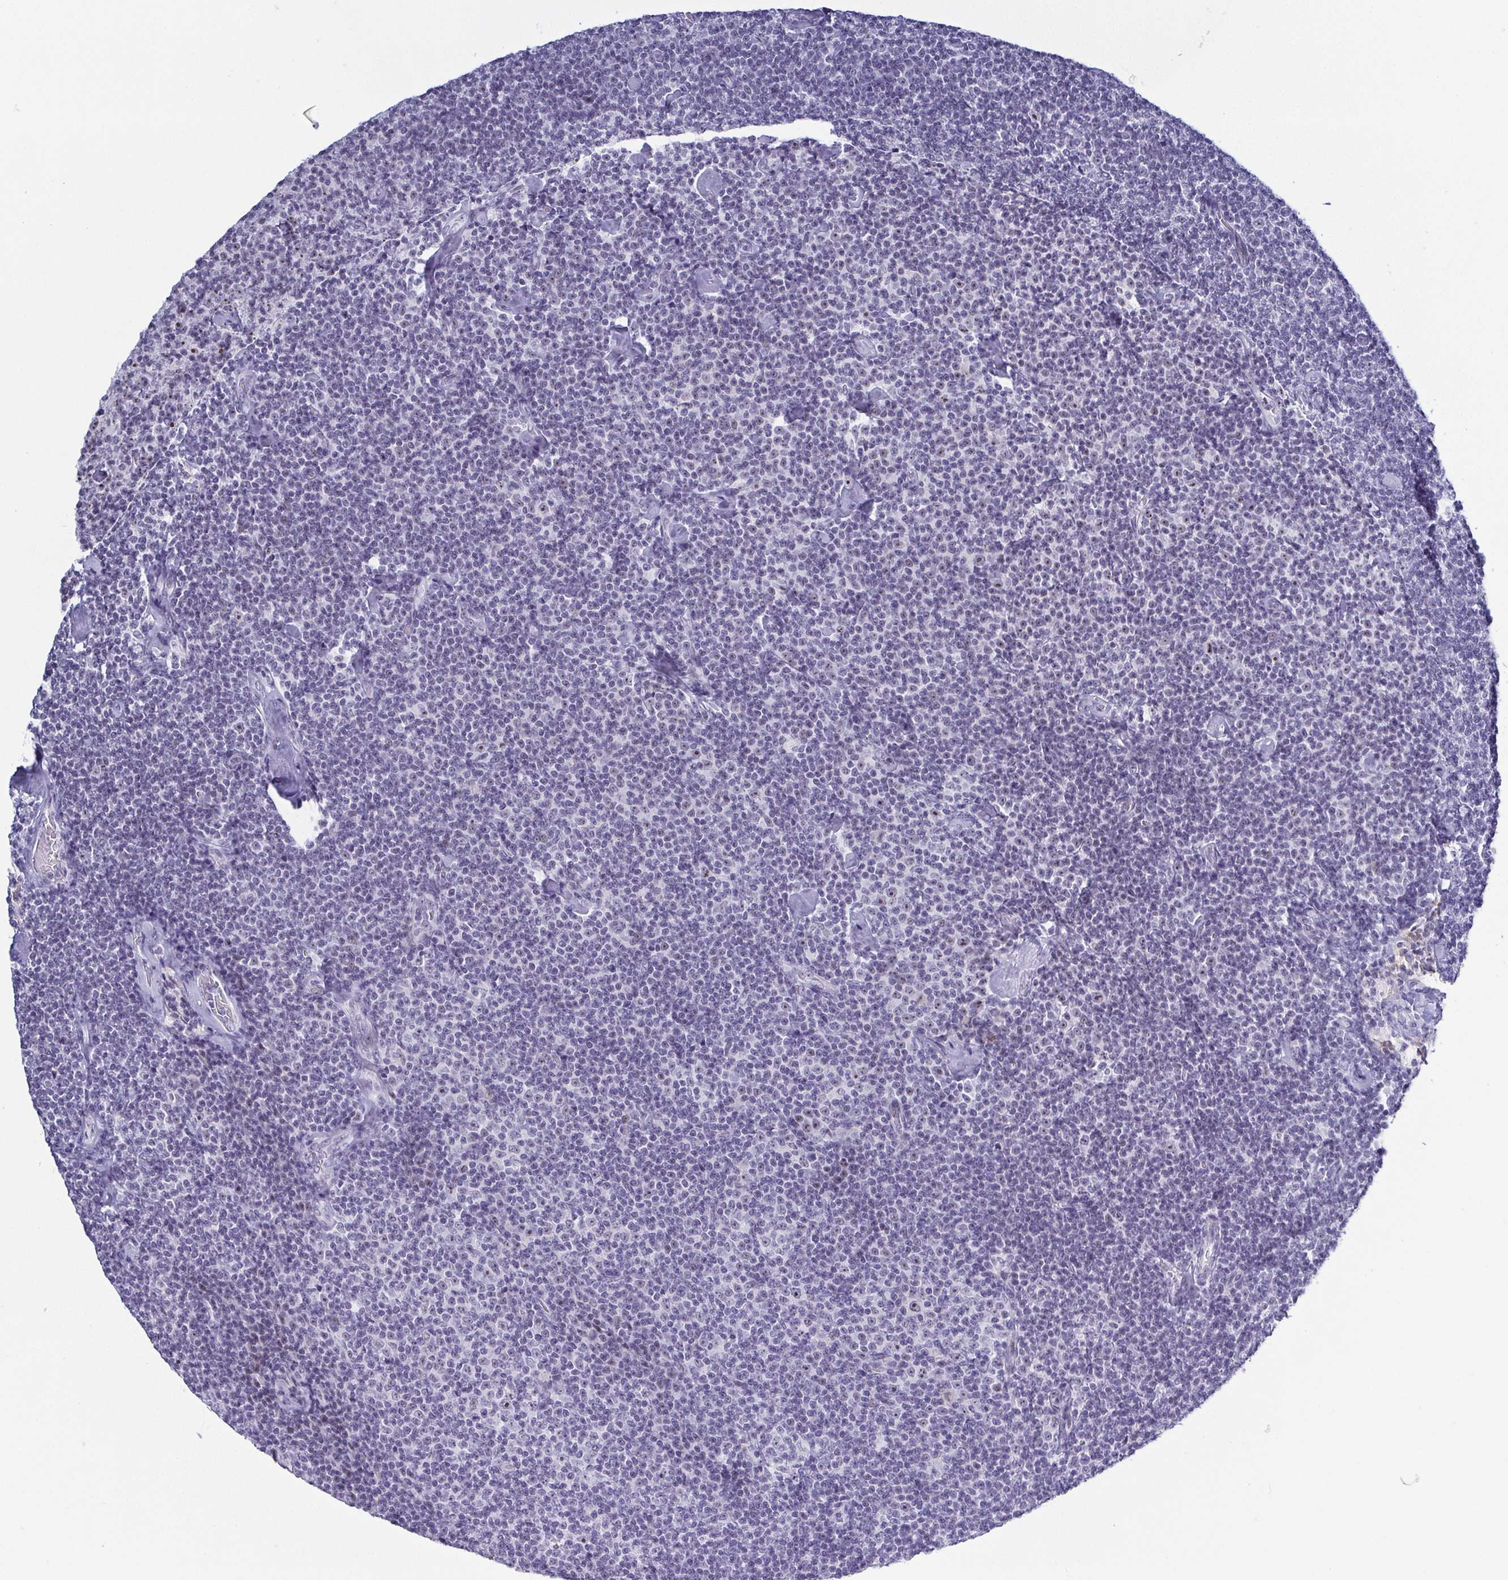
{"staining": {"intensity": "negative", "quantity": "none", "location": "none"}, "tissue": "lymphoma", "cell_type": "Tumor cells", "image_type": "cancer", "snomed": [{"axis": "morphology", "description": "Malignant lymphoma, non-Hodgkin's type, Low grade"}, {"axis": "topography", "description": "Lymph node"}], "caption": "Immunohistochemistry (IHC) photomicrograph of neoplastic tissue: lymphoma stained with DAB (3,3'-diaminobenzidine) displays no significant protein expression in tumor cells.", "gene": "BZW1", "patient": {"sex": "male", "age": 81}}